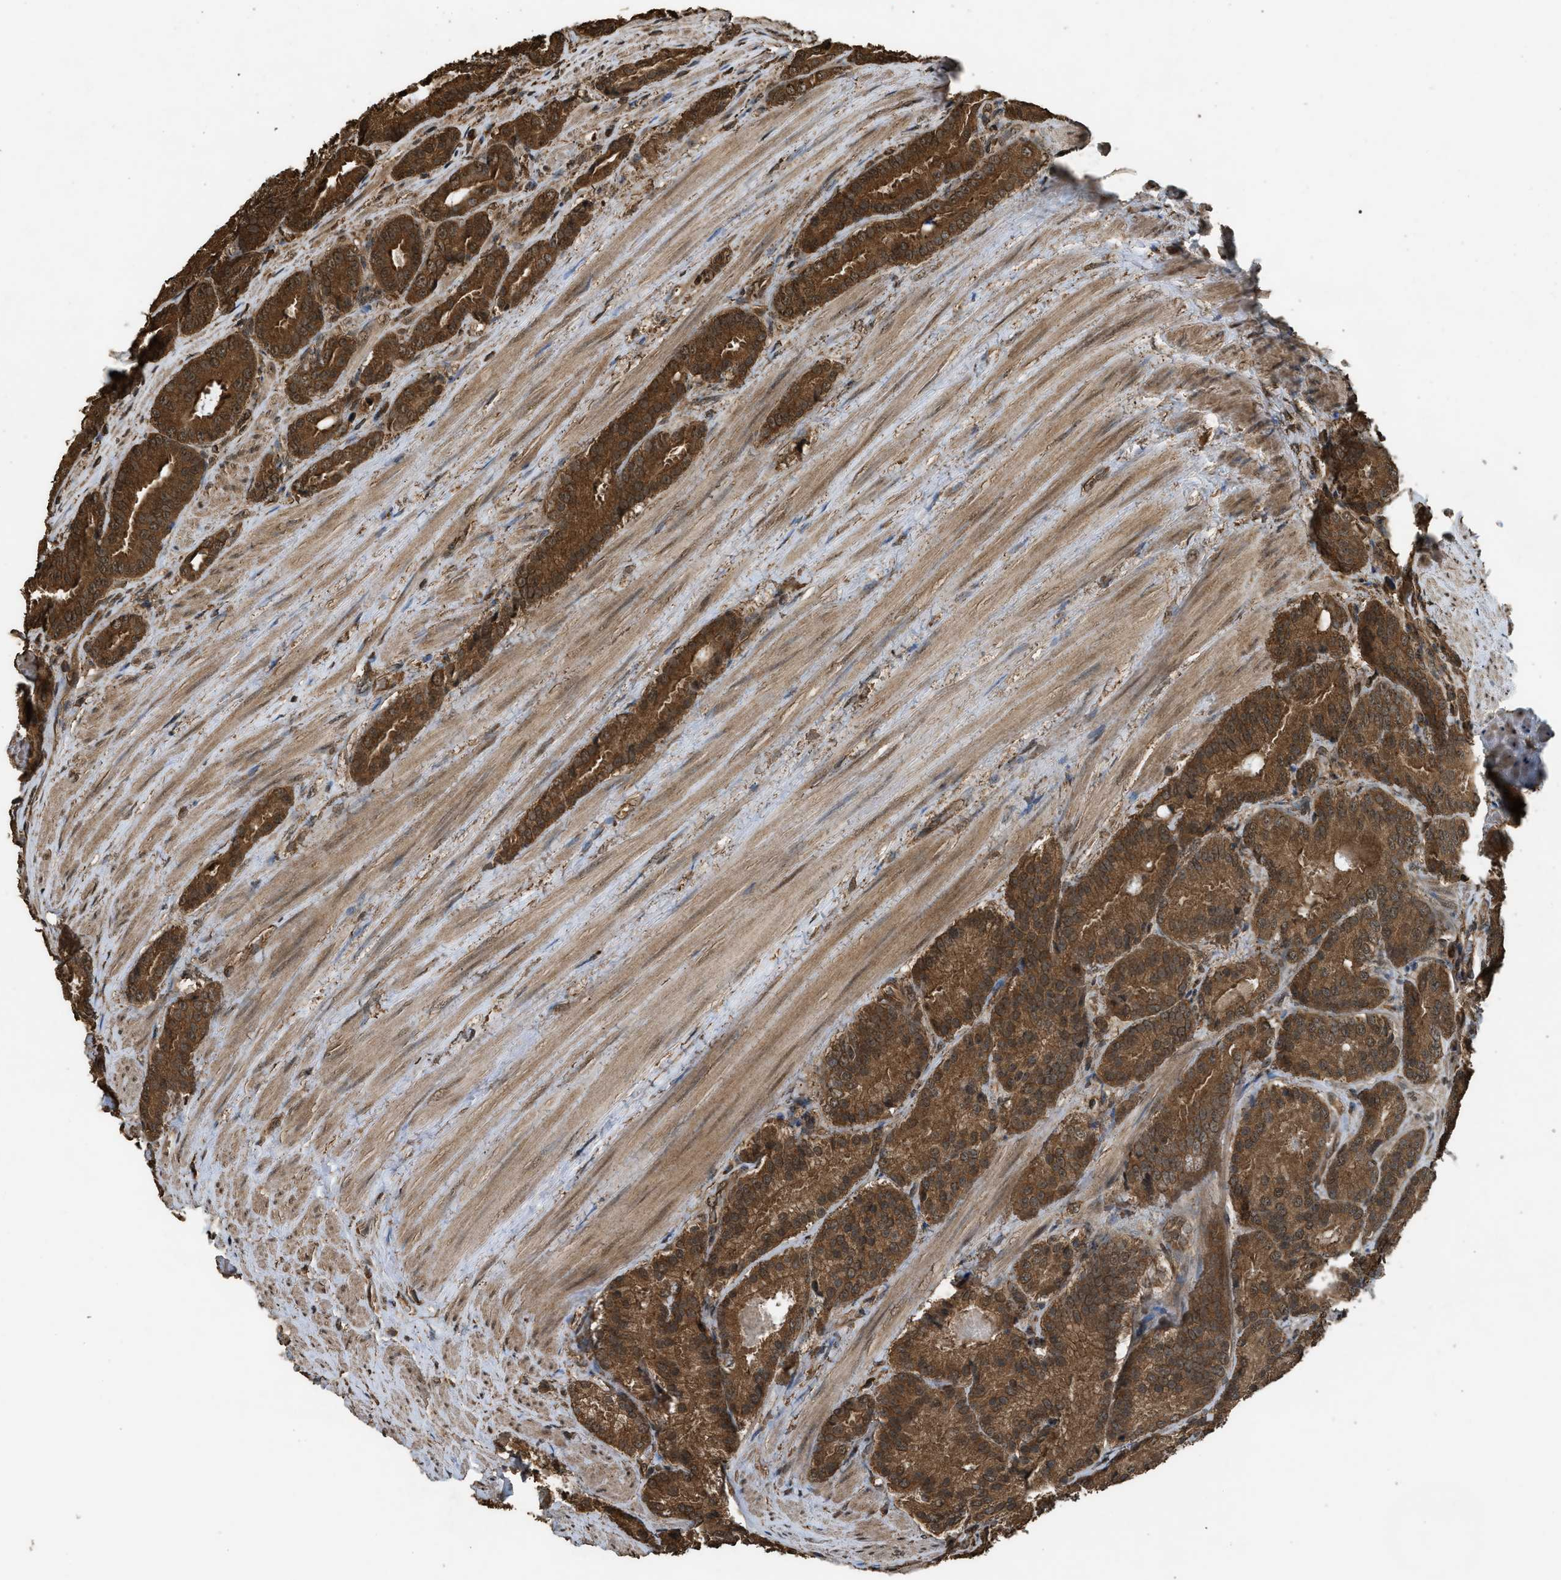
{"staining": {"intensity": "strong", "quantity": ">75%", "location": "cytoplasmic/membranous"}, "tissue": "prostate cancer", "cell_type": "Tumor cells", "image_type": "cancer", "snomed": [{"axis": "morphology", "description": "Adenocarcinoma, Low grade"}, {"axis": "topography", "description": "Prostate"}], "caption": "Approximately >75% of tumor cells in human low-grade adenocarcinoma (prostate) show strong cytoplasmic/membranous protein staining as visualized by brown immunohistochemical staining.", "gene": "MYBL2", "patient": {"sex": "male", "age": 69}}